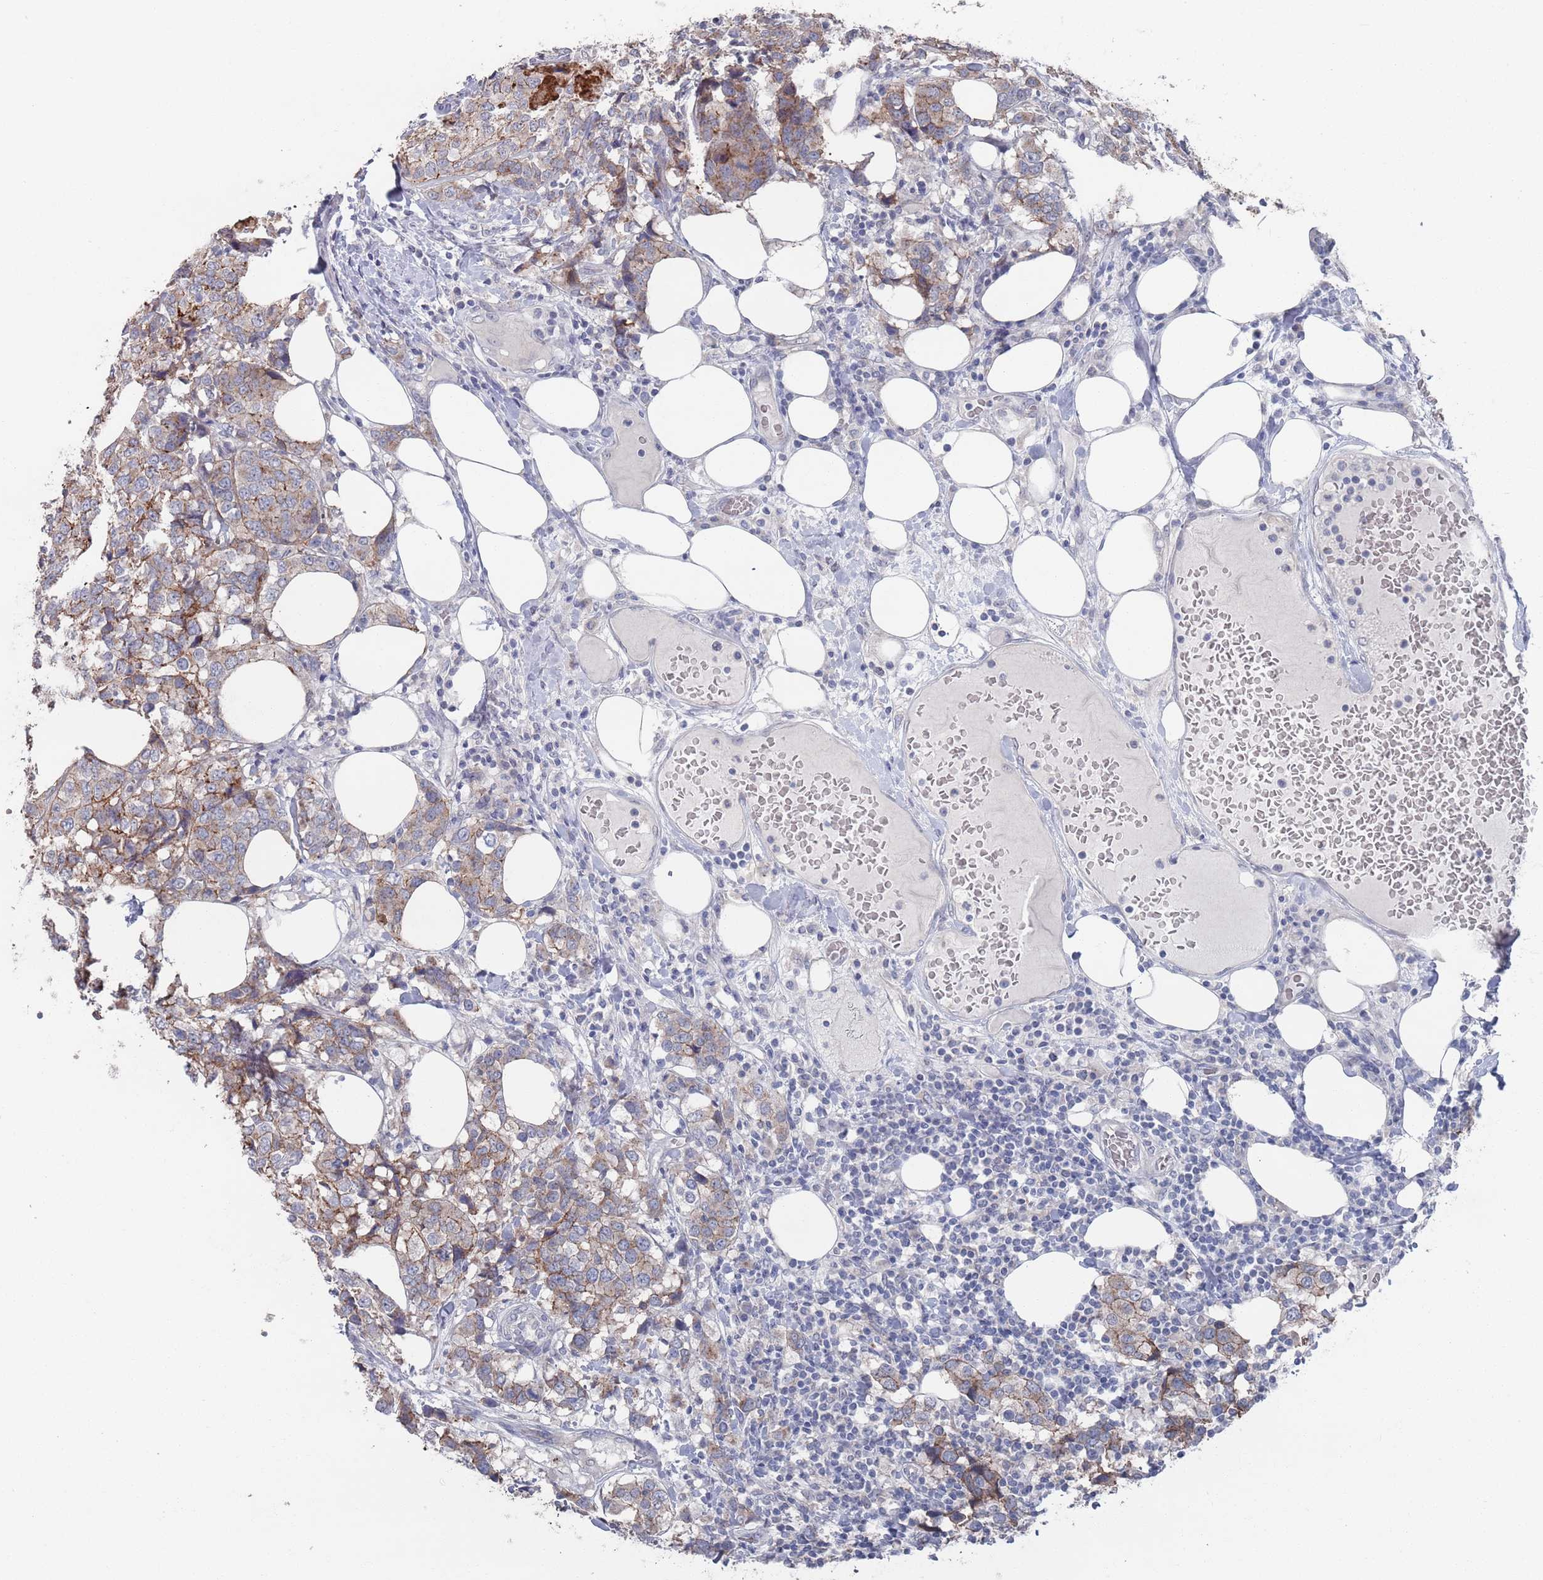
{"staining": {"intensity": "moderate", "quantity": "25%-75%", "location": "cytoplasmic/membranous"}, "tissue": "breast cancer", "cell_type": "Tumor cells", "image_type": "cancer", "snomed": [{"axis": "morphology", "description": "Lobular carcinoma"}, {"axis": "topography", "description": "Breast"}], "caption": "Breast cancer (lobular carcinoma) was stained to show a protein in brown. There is medium levels of moderate cytoplasmic/membranous positivity in about 25%-75% of tumor cells.", "gene": "PROM2", "patient": {"sex": "female", "age": 59}}